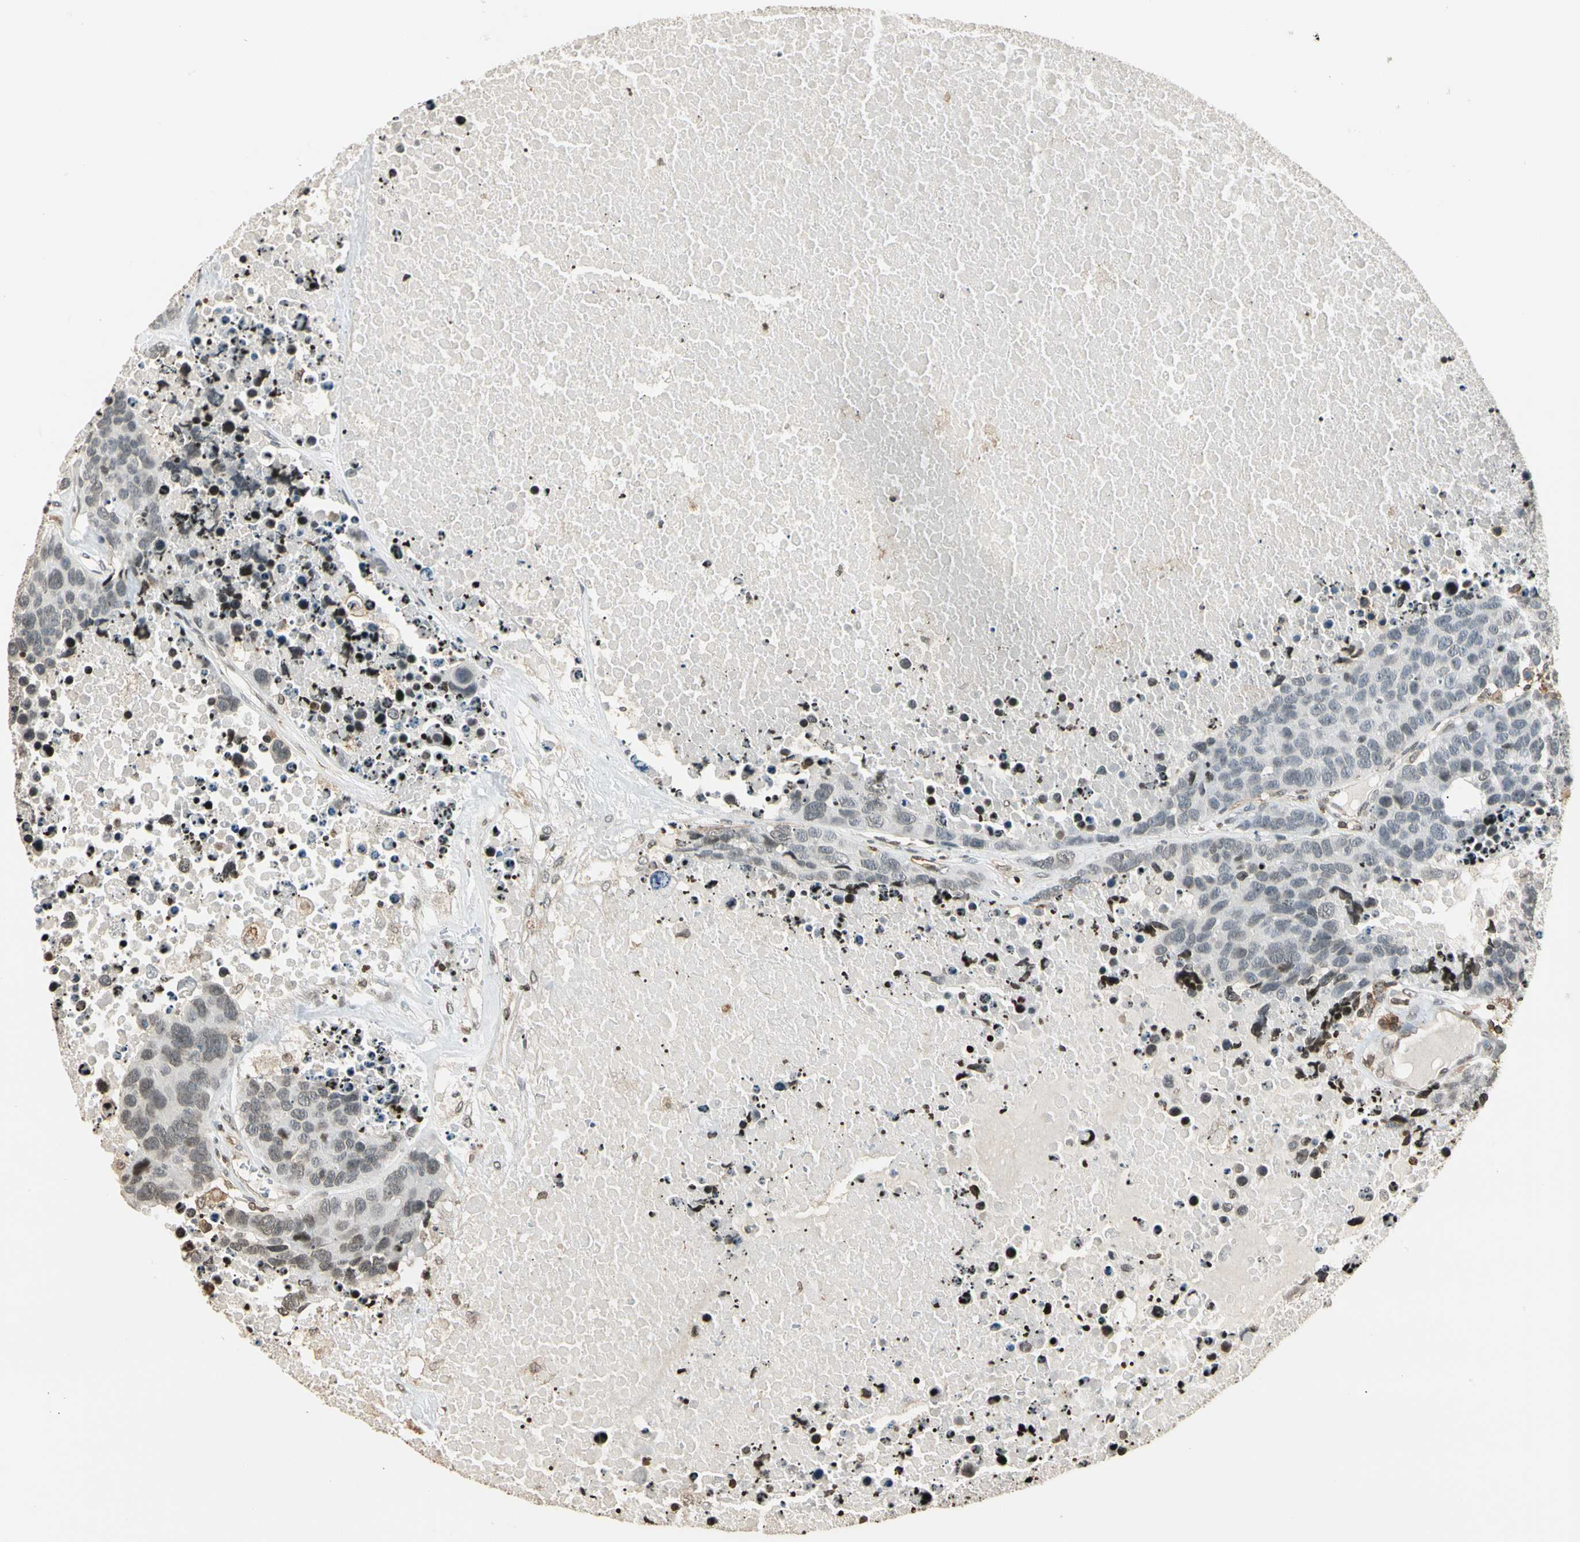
{"staining": {"intensity": "weak", "quantity": "<25%", "location": "nuclear"}, "tissue": "carcinoid", "cell_type": "Tumor cells", "image_type": "cancer", "snomed": [{"axis": "morphology", "description": "Carcinoid, malignant, NOS"}, {"axis": "topography", "description": "Lung"}], "caption": "Tumor cells are negative for protein expression in human malignant carcinoid.", "gene": "FER", "patient": {"sex": "male", "age": 60}}